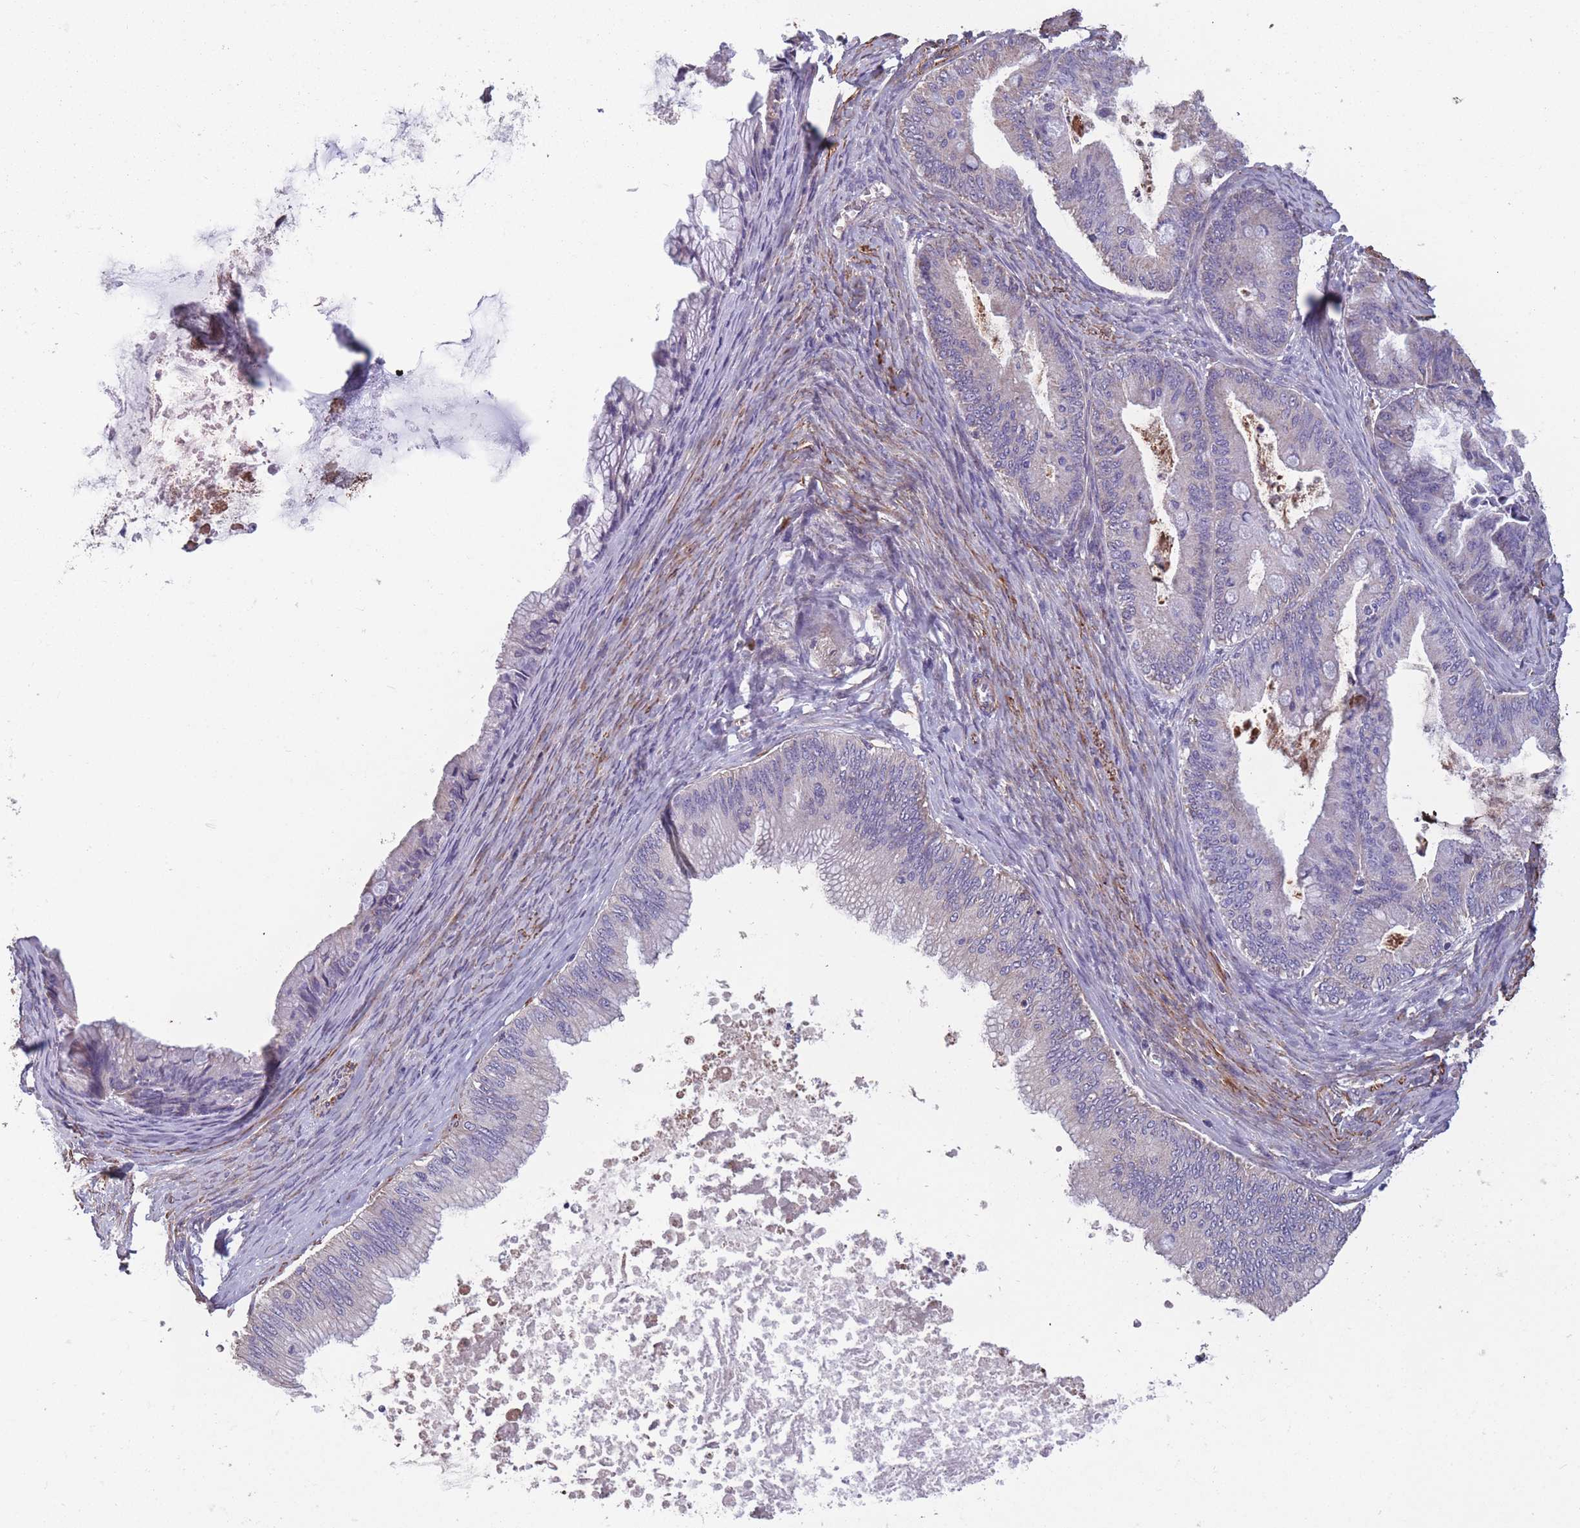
{"staining": {"intensity": "negative", "quantity": "none", "location": "none"}, "tissue": "ovarian cancer", "cell_type": "Tumor cells", "image_type": "cancer", "snomed": [{"axis": "morphology", "description": "Cystadenocarcinoma, mucinous, NOS"}, {"axis": "topography", "description": "Ovary"}], "caption": "IHC photomicrograph of human ovarian cancer (mucinous cystadenocarcinoma) stained for a protein (brown), which displays no staining in tumor cells.", "gene": "TOMM40L", "patient": {"sex": "female", "age": 35}}